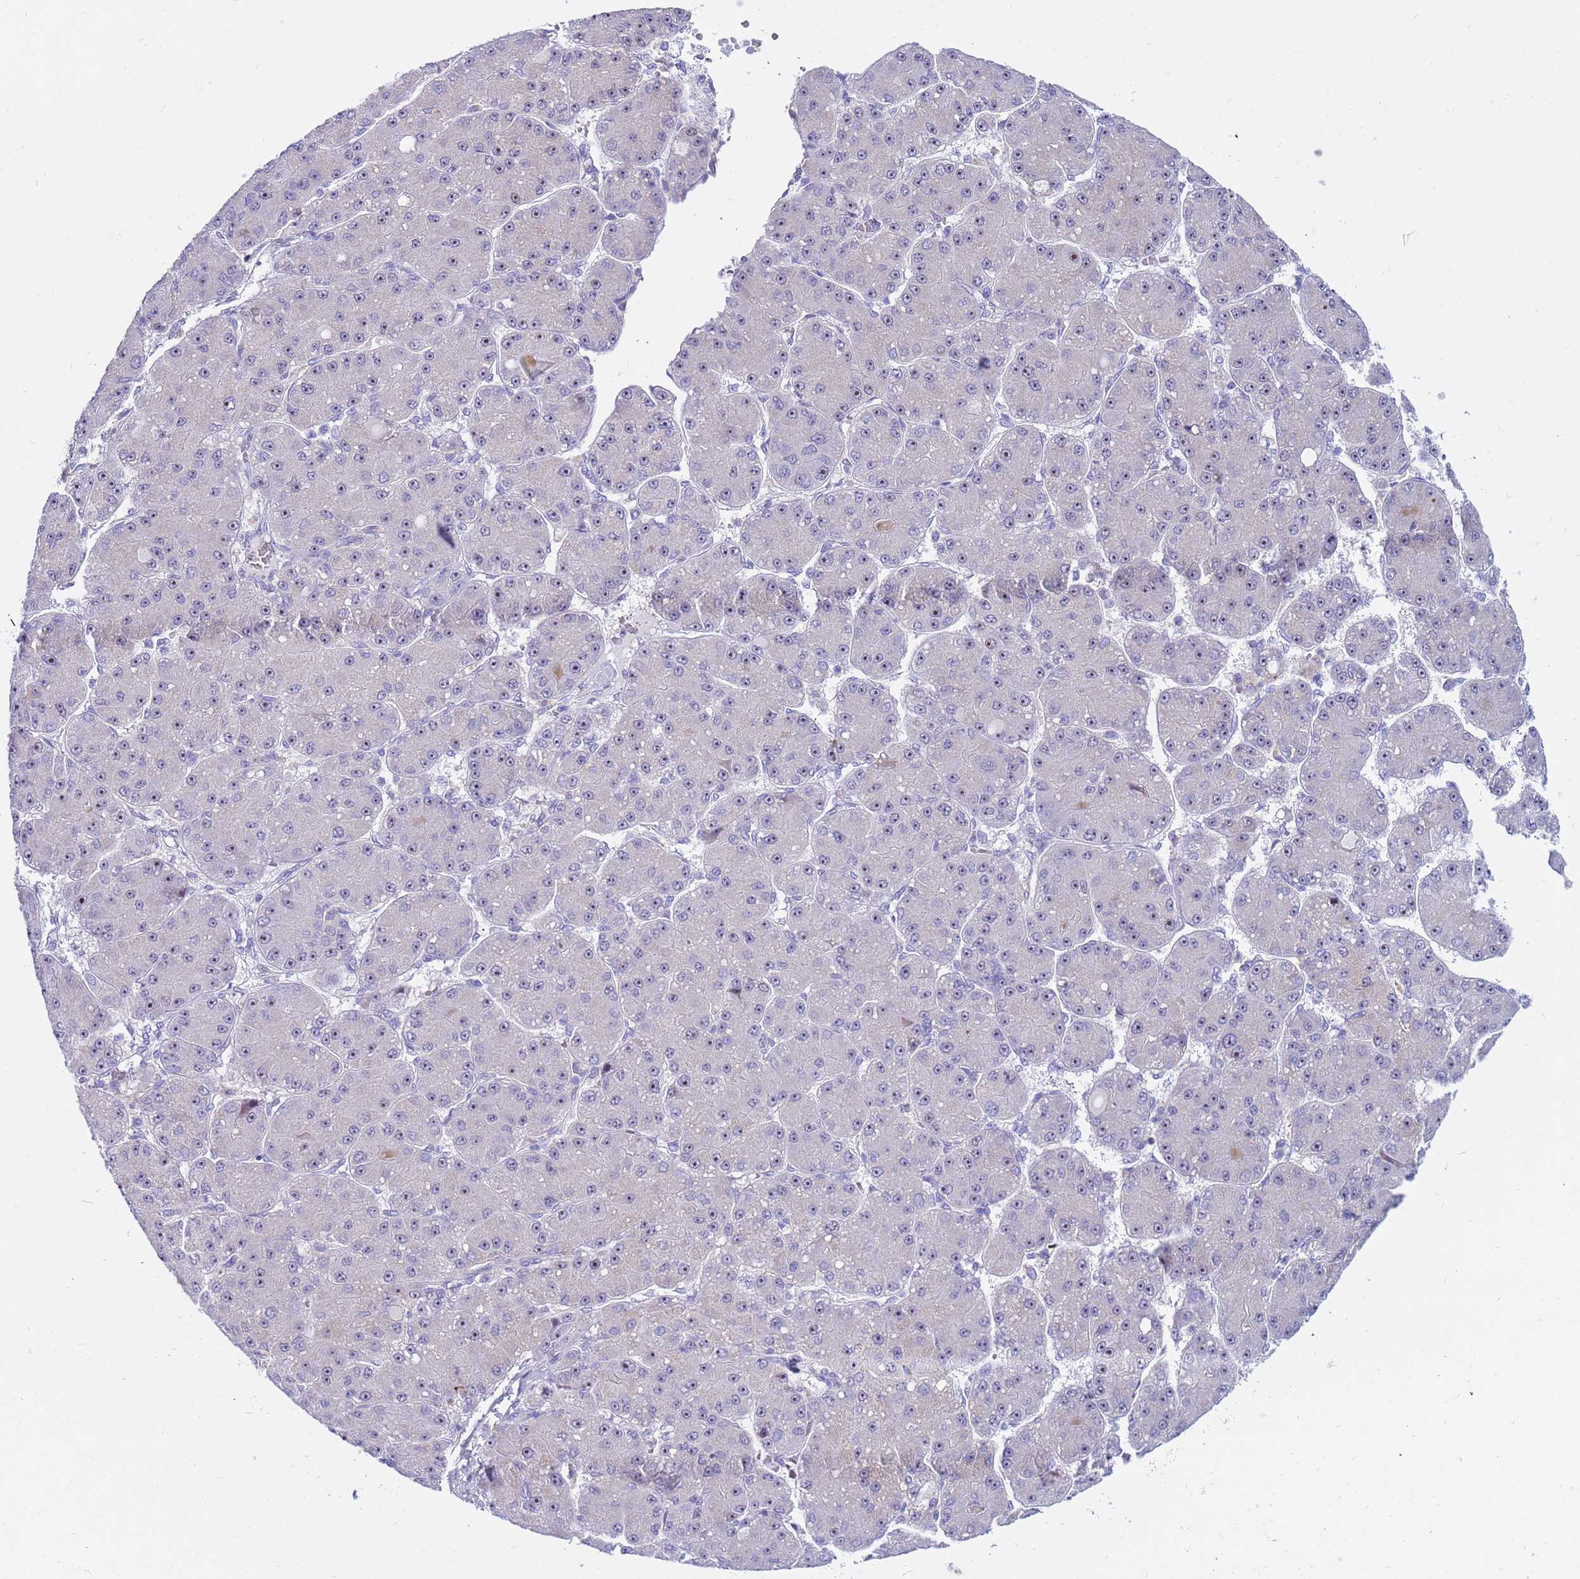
{"staining": {"intensity": "weak", "quantity": "25%-75%", "location": "nuclear"}, "tissue": "liver cancer", "cell_type": "Tumor cells", "image_type": "cancer", "snomed": [{"axis": "morphology", "description": "Carcinoma, Hepatocellular, NOS"}, {"axis": "topography", "description": "Liver"}], "caption": "Liver cancer (hepatocellular carcinoma) tissue reveals weak nuclear expression in approximately 25%-75% of tumor cells", "gene": "LRATD1", "patient": {"sex": "male", "age": 67}}